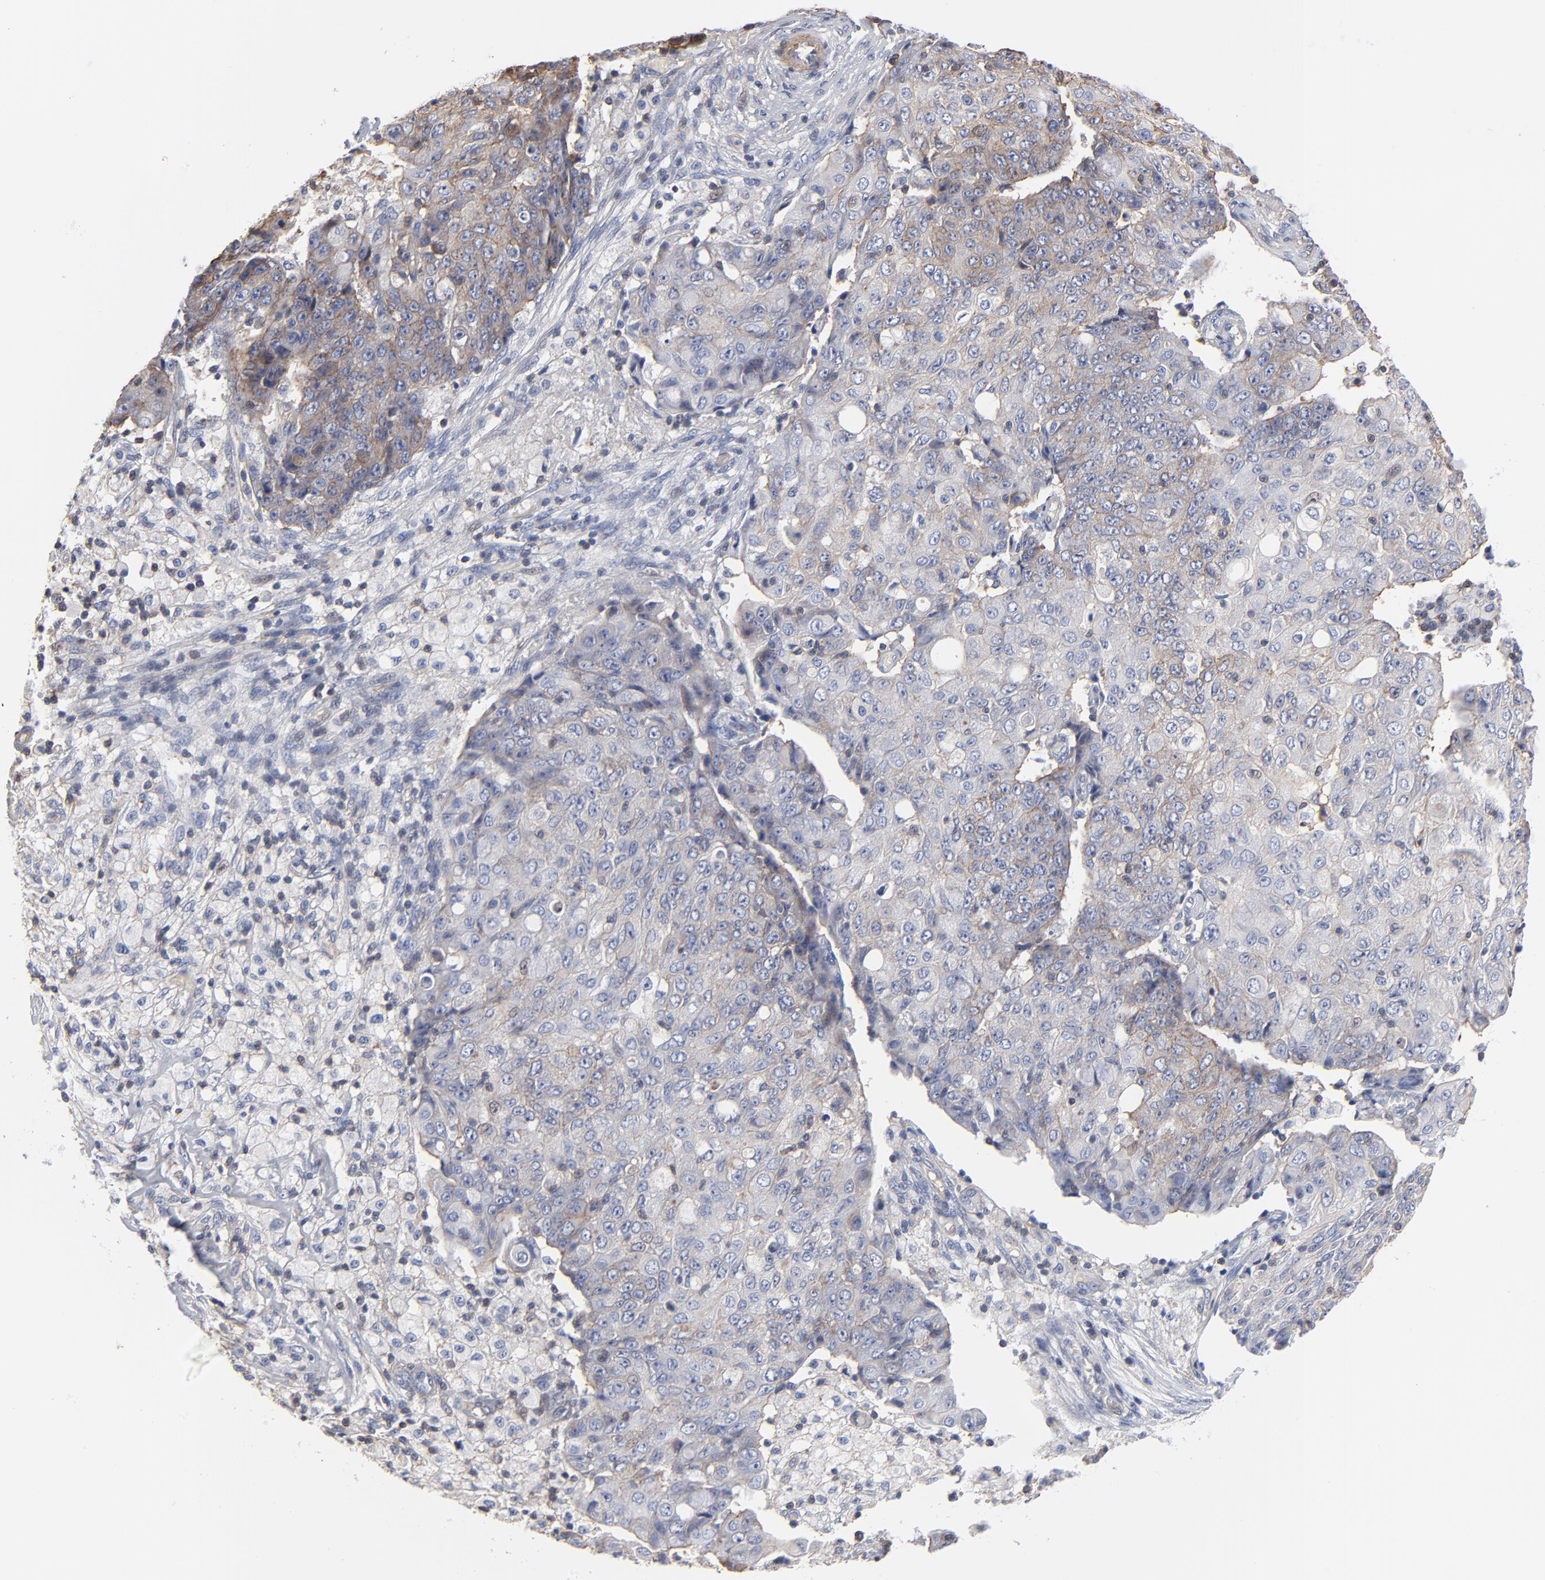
{"staining": {"intensity": "weak", "quantity": "25%-75%", "location": "cytoplasmic/membranous"}, "tissue": "ovarian cancer", "cell_type": "Tumor cells", "image_type": "cancer", "snomed": [{"axis": "morphology", "description": "Carcinoma, endometroid"}, {"axis": "topography", "description": "Ovary"}], "caption": "Tumor cells demonstrate low levels of weak cytoplasmic/membranous expression in approximately 25%-75% of cells in ovarian cancer (endometroid carcinoma).", "gene": "ACTA2", "patient": {"sex": "female", "age": 42}}